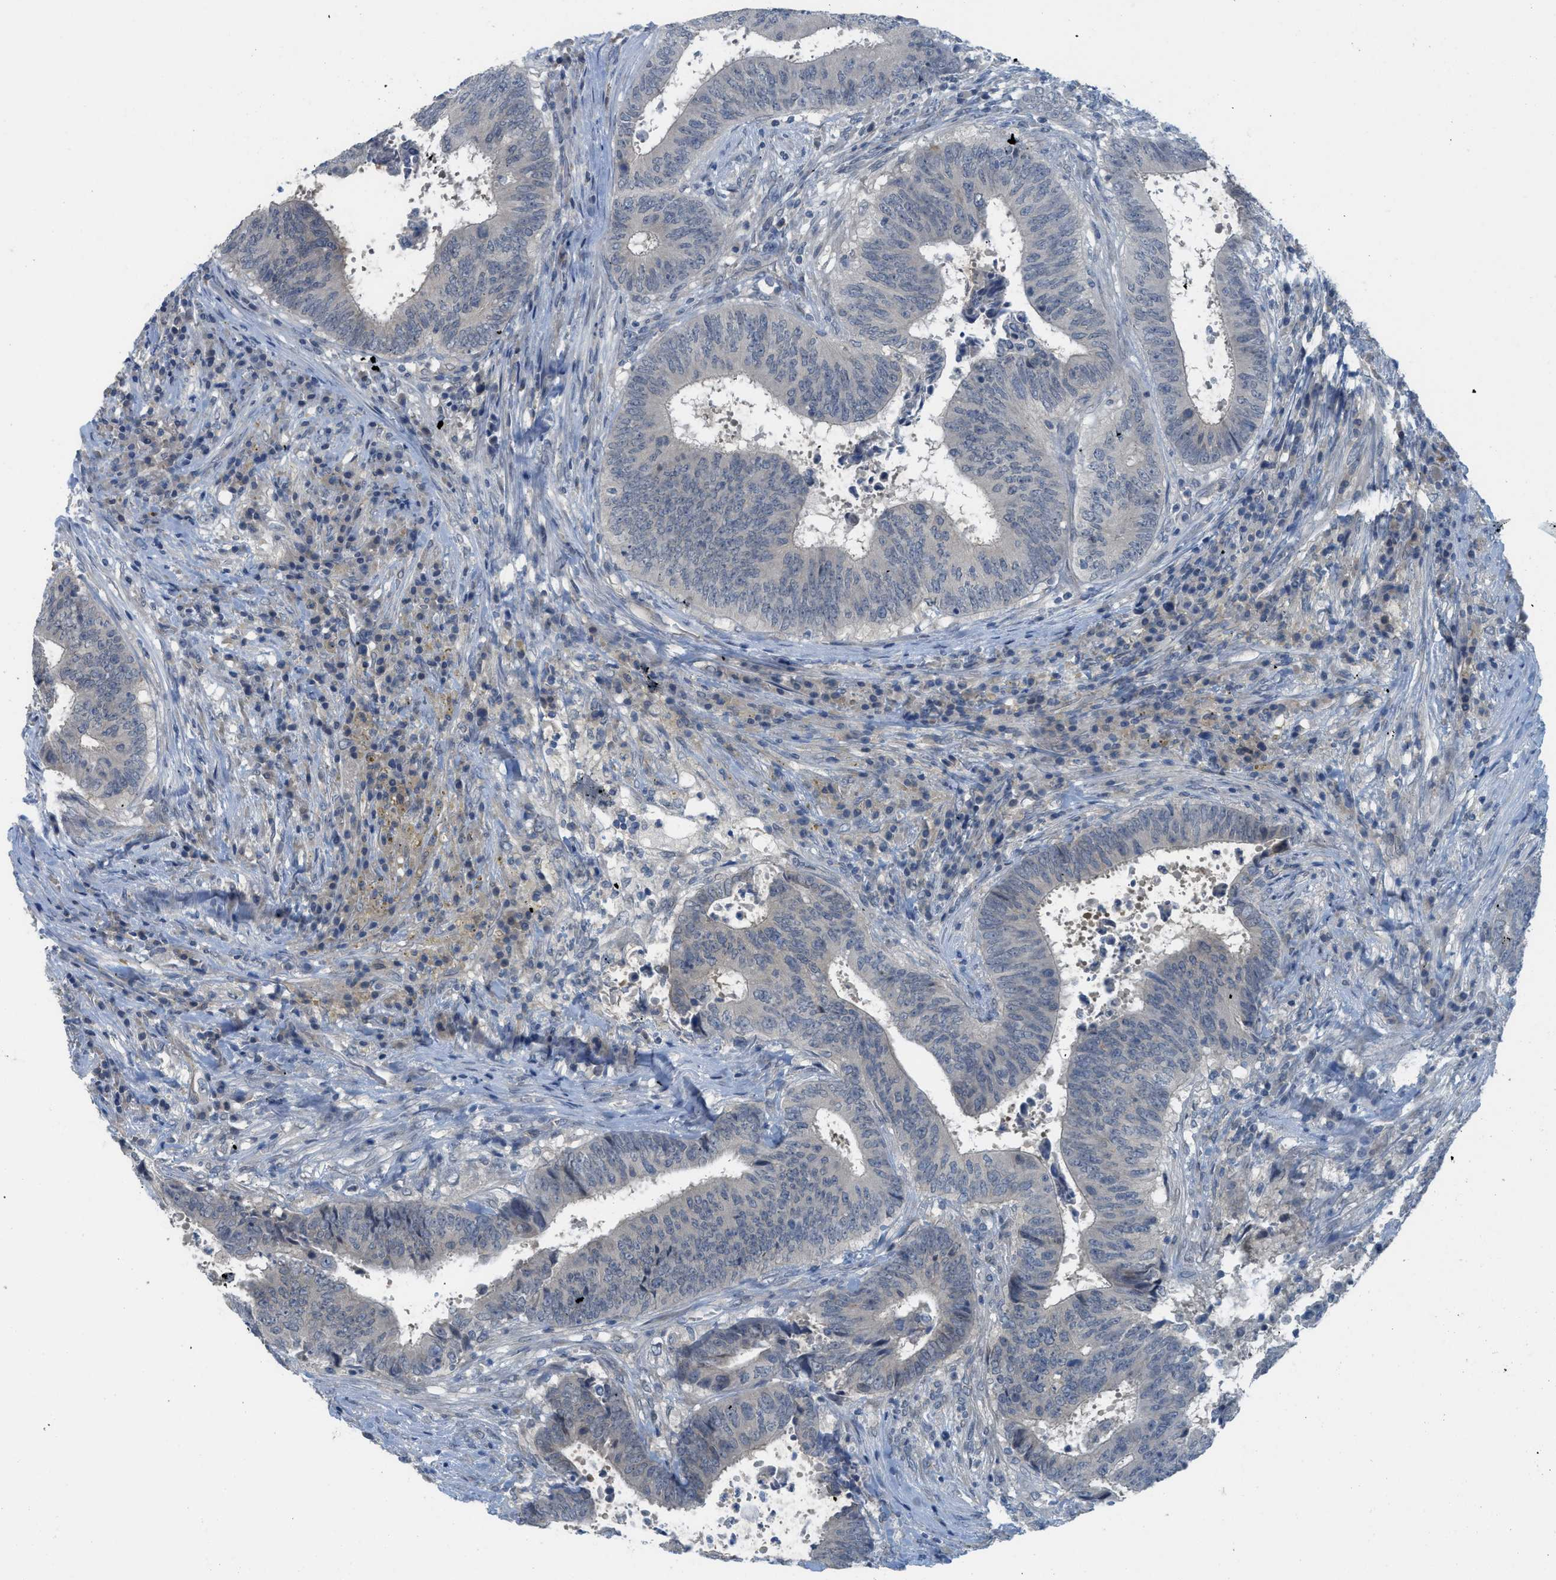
{"staining": {"intensity": "negative", "quantity": "none", "location": "none"}, "tissue": "colorectal cancer", "cell_type": "Tumor cells", "image_type": "cancer", "snomed": [{"axis": "morphology", "description": "Adenocarcinoma, NOS"}, {"axis": "topography", "description": "Rectum"}], "caption": "Photomicrograph shows no protein staining in tumor cells of colorectal adenocarcinoma tissue.", "gene": "TNFAIP1", "patient": {"sex": "male", "age": 72}}